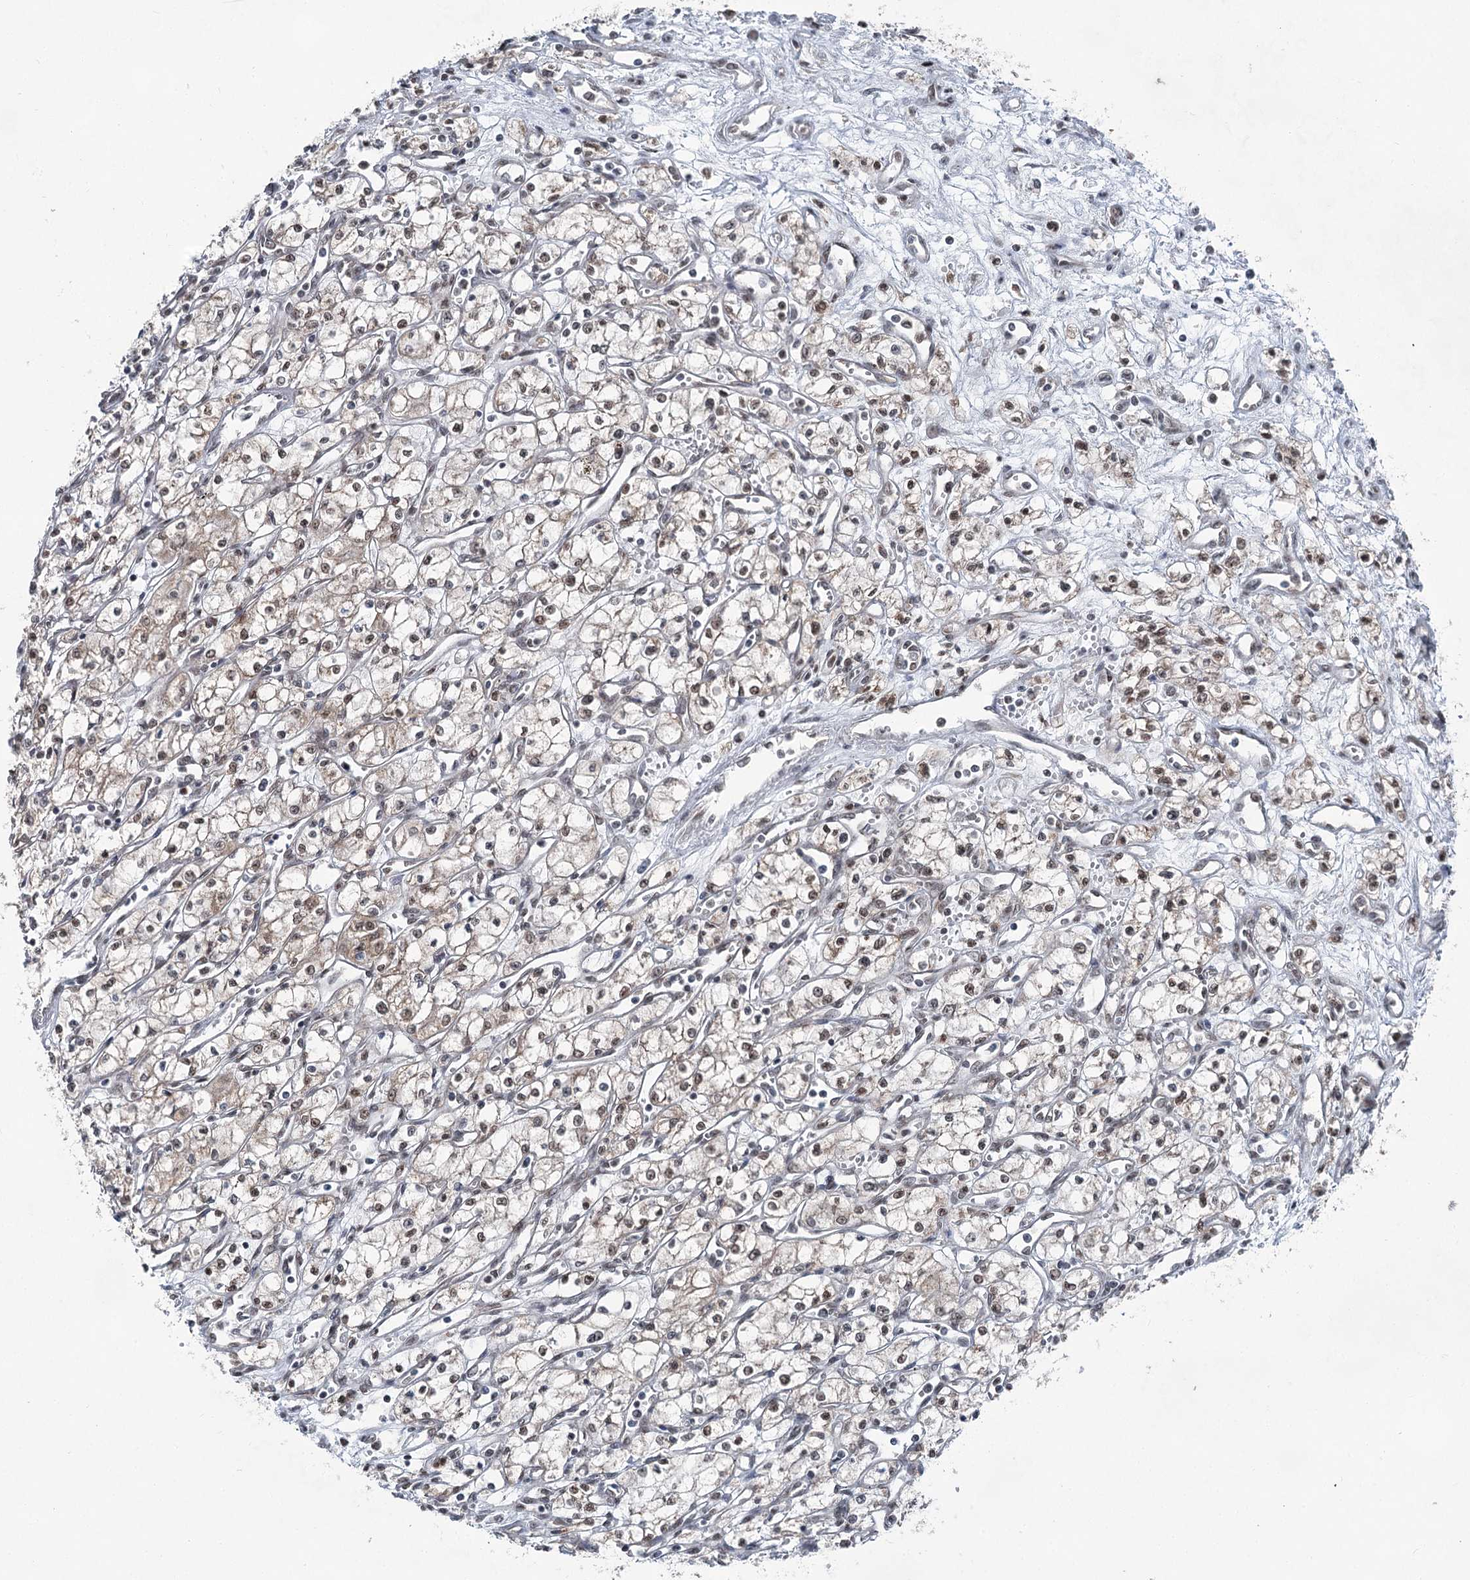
{"staining": {"intensity": "weak", "quantity": "<25%", "location": "cytoplasmic/membranous,nuclear"}, "tissue": "renal cancer", "cell_type": "Tumor cells", "image_type": "cancer", "snomed": [{"axis": "morphology", "description": "Adenocarcinoma, NOS"}, {"axis": "topography", "description": "Kidney"}], "caption": "Tumor cells are negative for protein expression in human renal adenocarcinoma.", "gene": "ZCCHC8", "patient": {"sex": "male", "age": 59}}